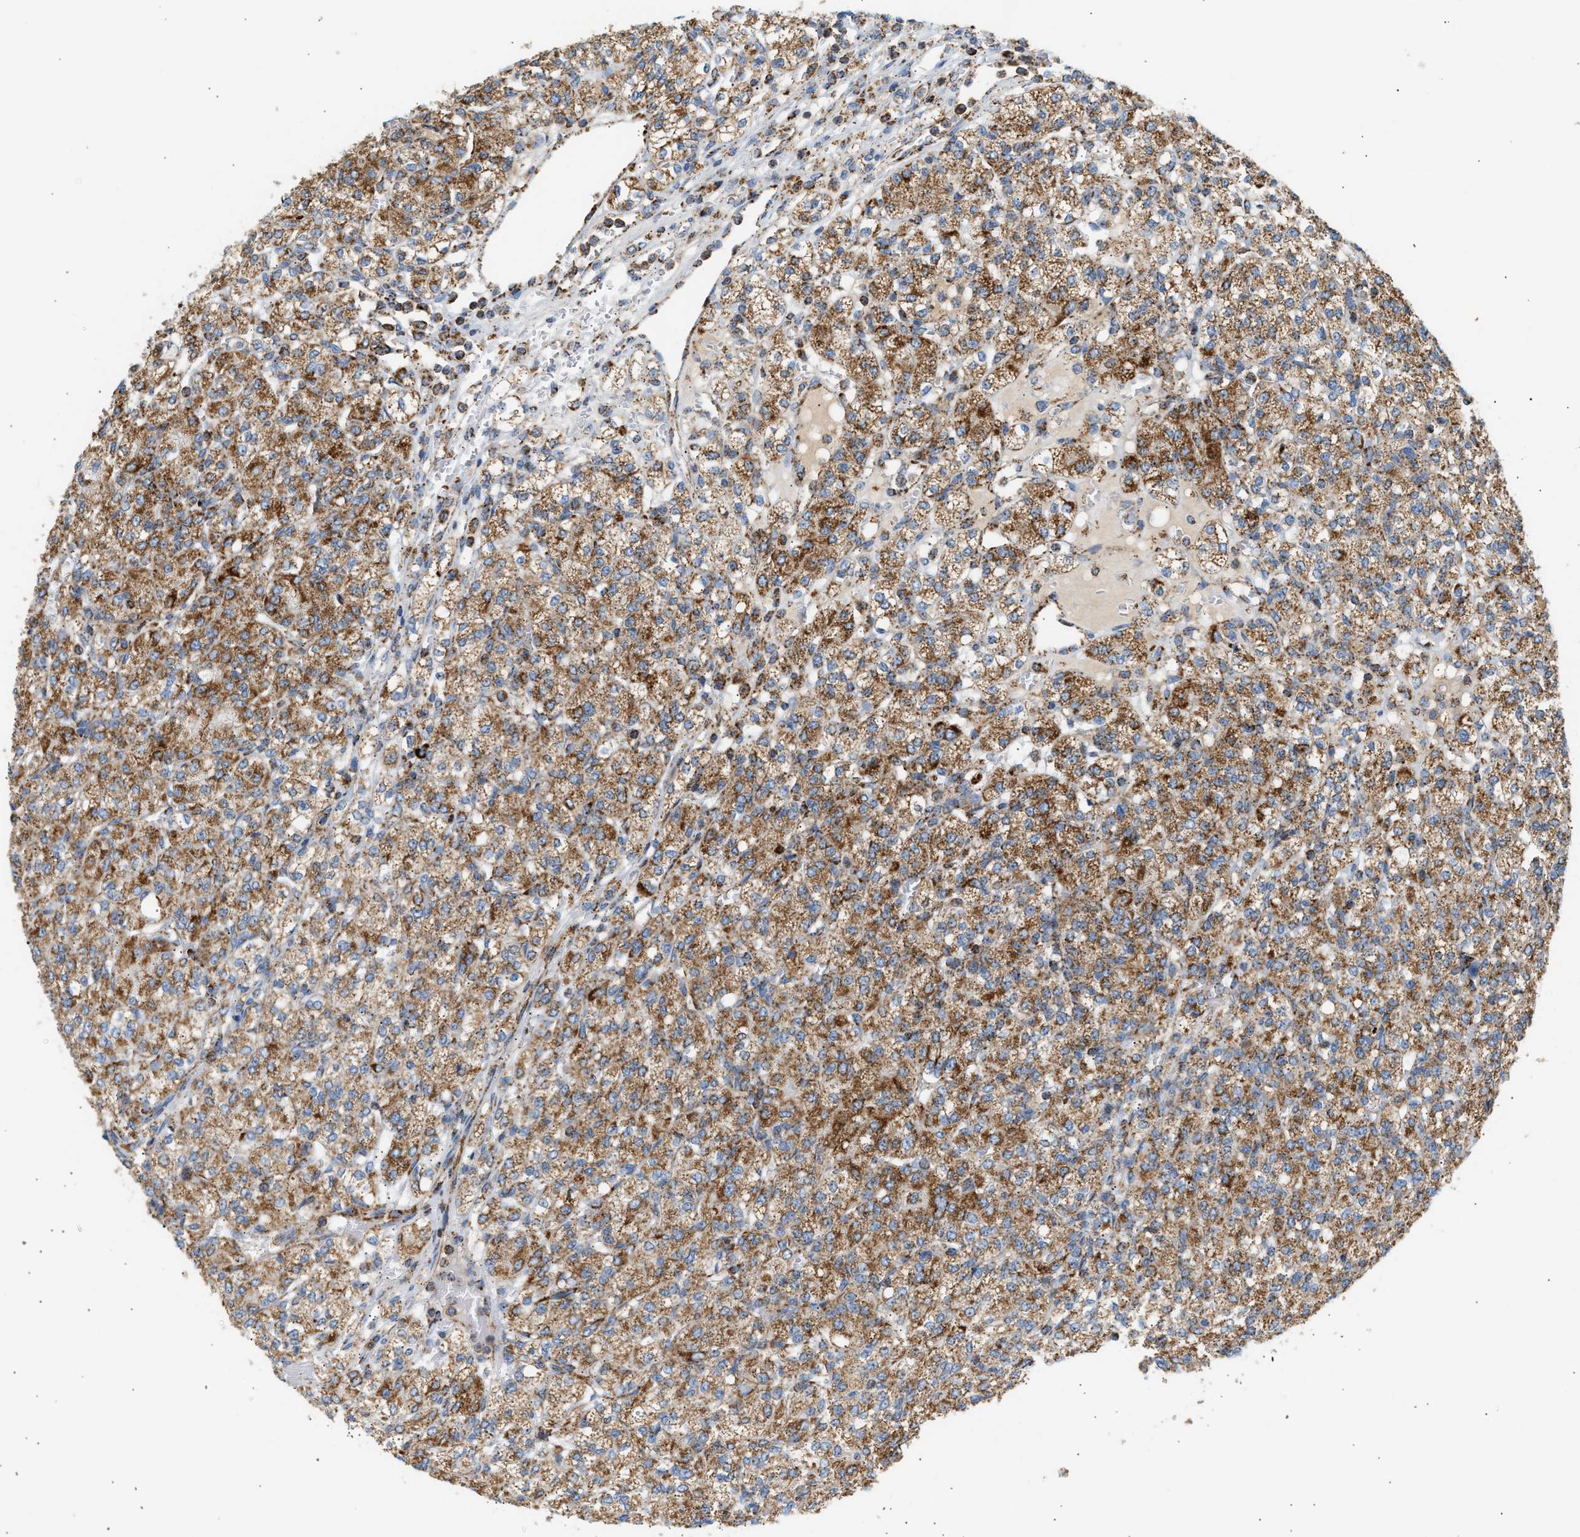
{"staining": {"intensity": "moderate", "quantity": ">75%", "location": "cytoplasmic/membranous"}, "tissue": "renal cancer", "cell_type": "Tumor cells", "image_type": "cancer", "snomed": [{"axis": "morphology", "description": "Adenocarcinoma, NOS"}, {"axis": "topography", "description": "Kidney"}], "caption": "Moderate cytoplasmic/membranous staining is identified in about >75% of tumor cells in renal cancer (adenocarcinoma).", "gene": "OGDH", "patient": {"sex": "male", "age": 77}}